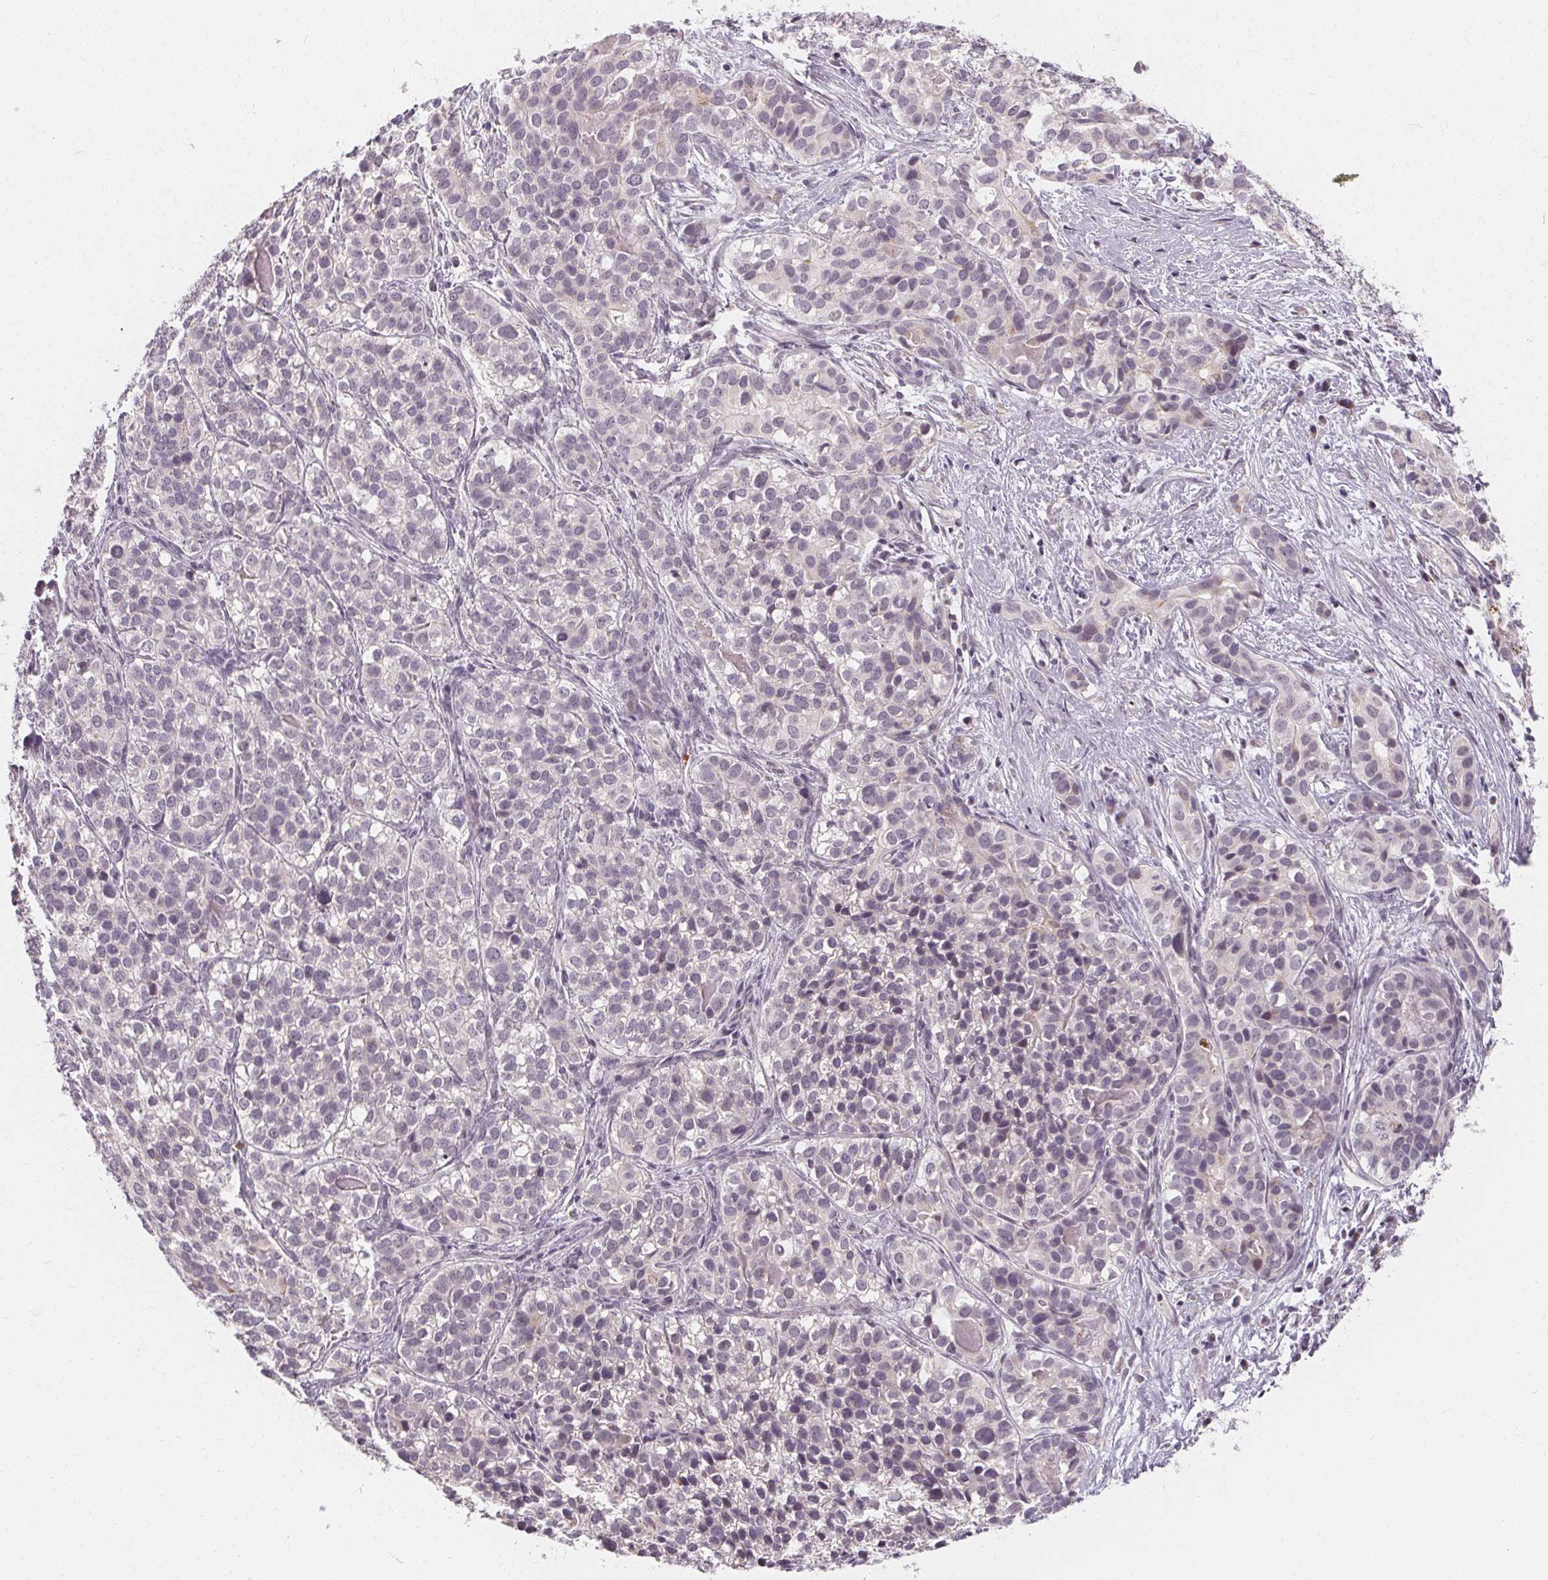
{"staining": {"intensity": "negative", "quantity": "none", "location": "none"}, "tissue": "liver cancer", "cell_type": "Tumor cells", "image_type": "cancer", "snomed": [{"axis": "morphology", "description": "Cholangiocarcinoma"}, {"axis": "topography", "description": "Liver"}], "caption": "Immunohistochemistry (IHC) of human liver cholangiocarcinoma demonstrates no expression in tumor cells.", "gene": "CLCNKB", "patient": {"sex": "male", "age": 56}}